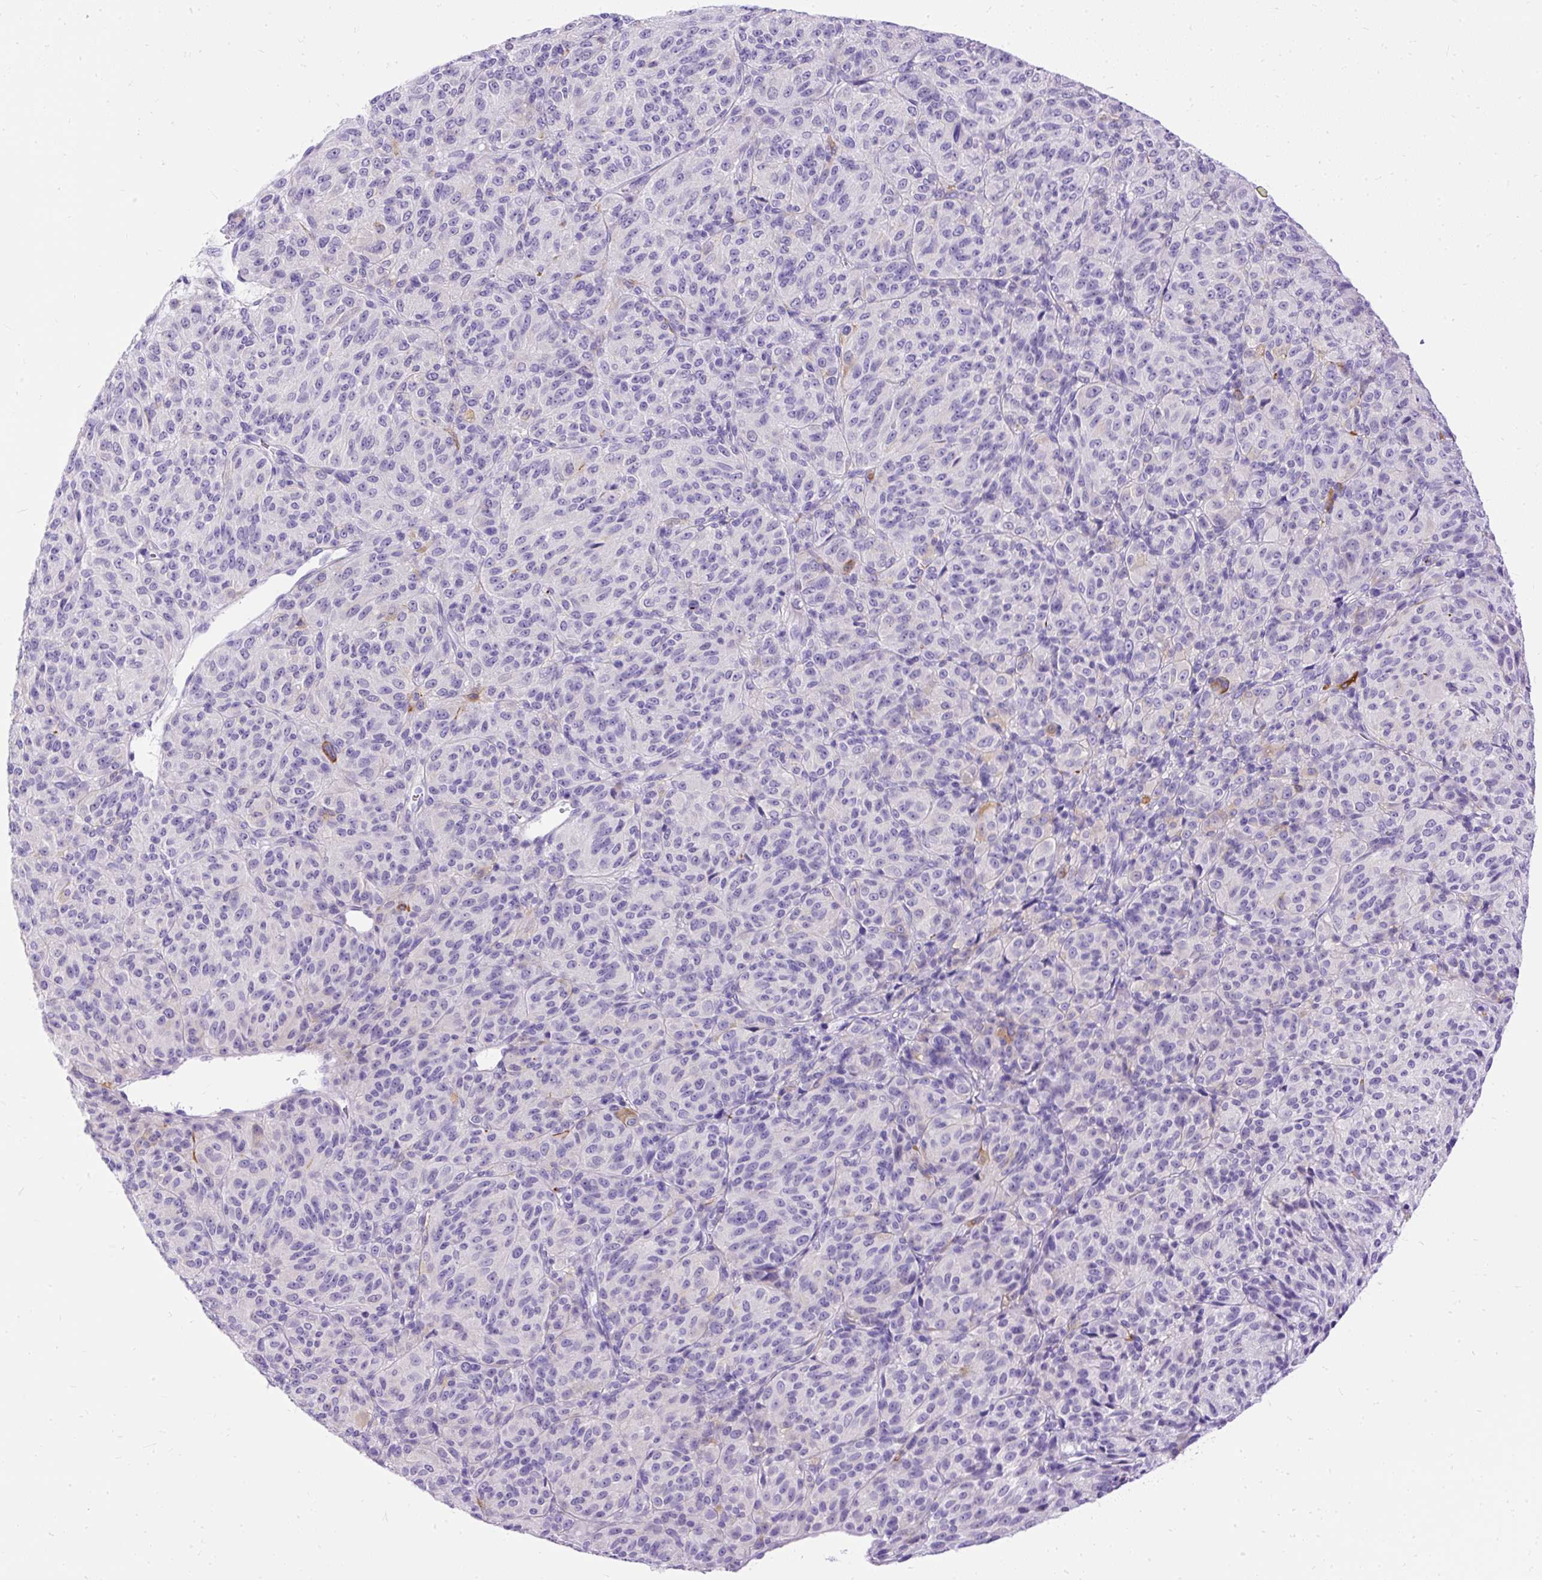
{"staining": {"intensity": "negative", "quantity": "none", "location": "none"}, "tissue": "melanoma", "cell_type": "Tumor cells", "image_type": "cancer", "snomed": [{"axis": "morphology", "description": "Malignant melanoma, Metastatic site"}, {"axis": "topography", "description": "Brain"}], "caption": "This image is of malignant melanoma (metastatic site) stained with IHC to label a protein in brown with the nuclei are counter-stained blue. There is no expression in tumor cells.", "gene": "HEY1", "patient": {"sex": "female", "age": 56}}